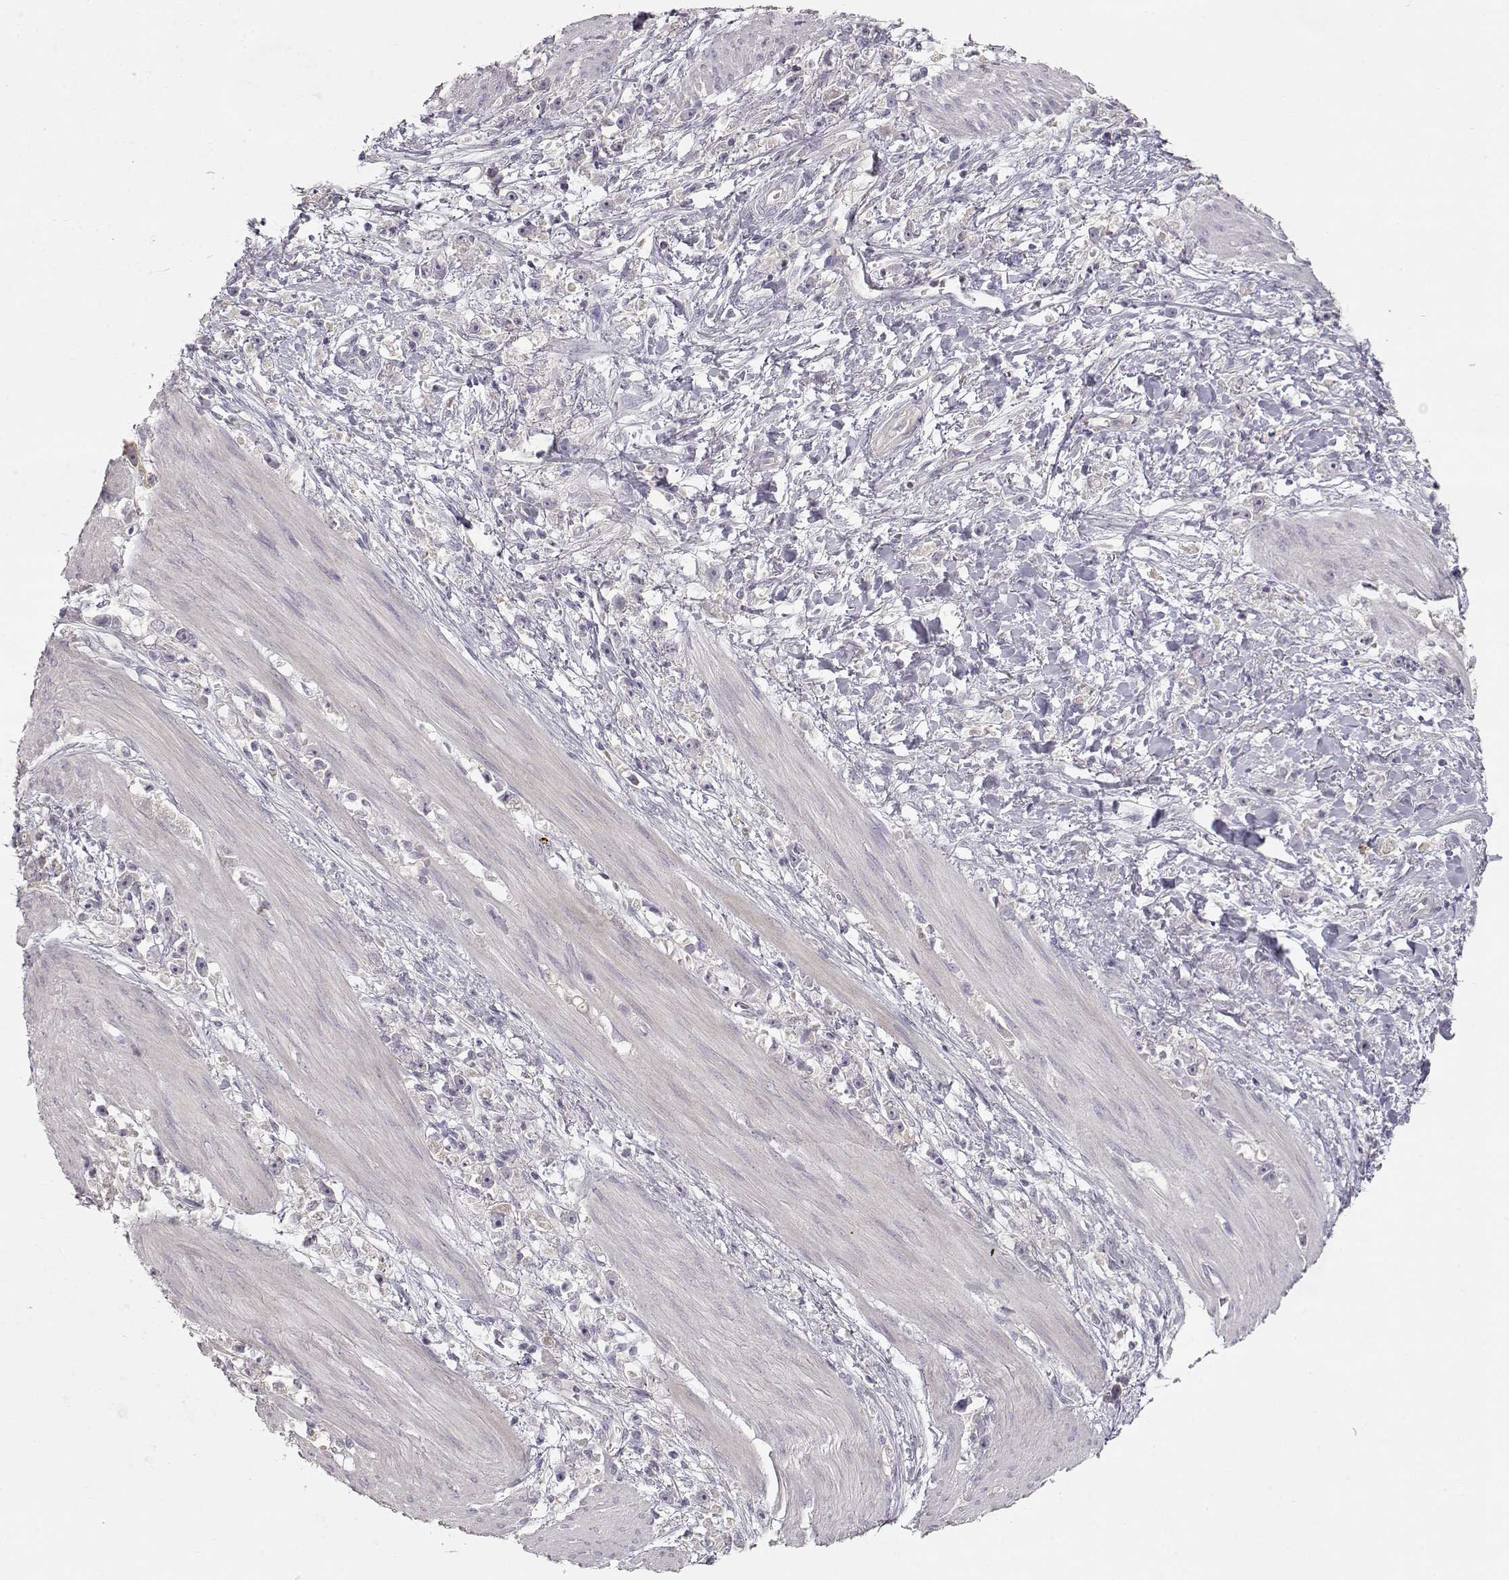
{"staining": {"intensity": "negative", "quantity": "none", "location": "none"}, "tissue": "stomach cancer", "cell_type": "Tumor cells", "image_type": "cancer", "snomed": [{"axis": "morphology", "description": "Adenocarcinoma, NOS"}, {"axis": "topography", "description": "Stomach"}], "caption": "Human adenocarcinoma (stomach) stained for a protein using immunohistochemistry displays no positivity in tumor cells.", "gene": "ARHGAP8", "patient": {"sex": "female", "age": 59}}